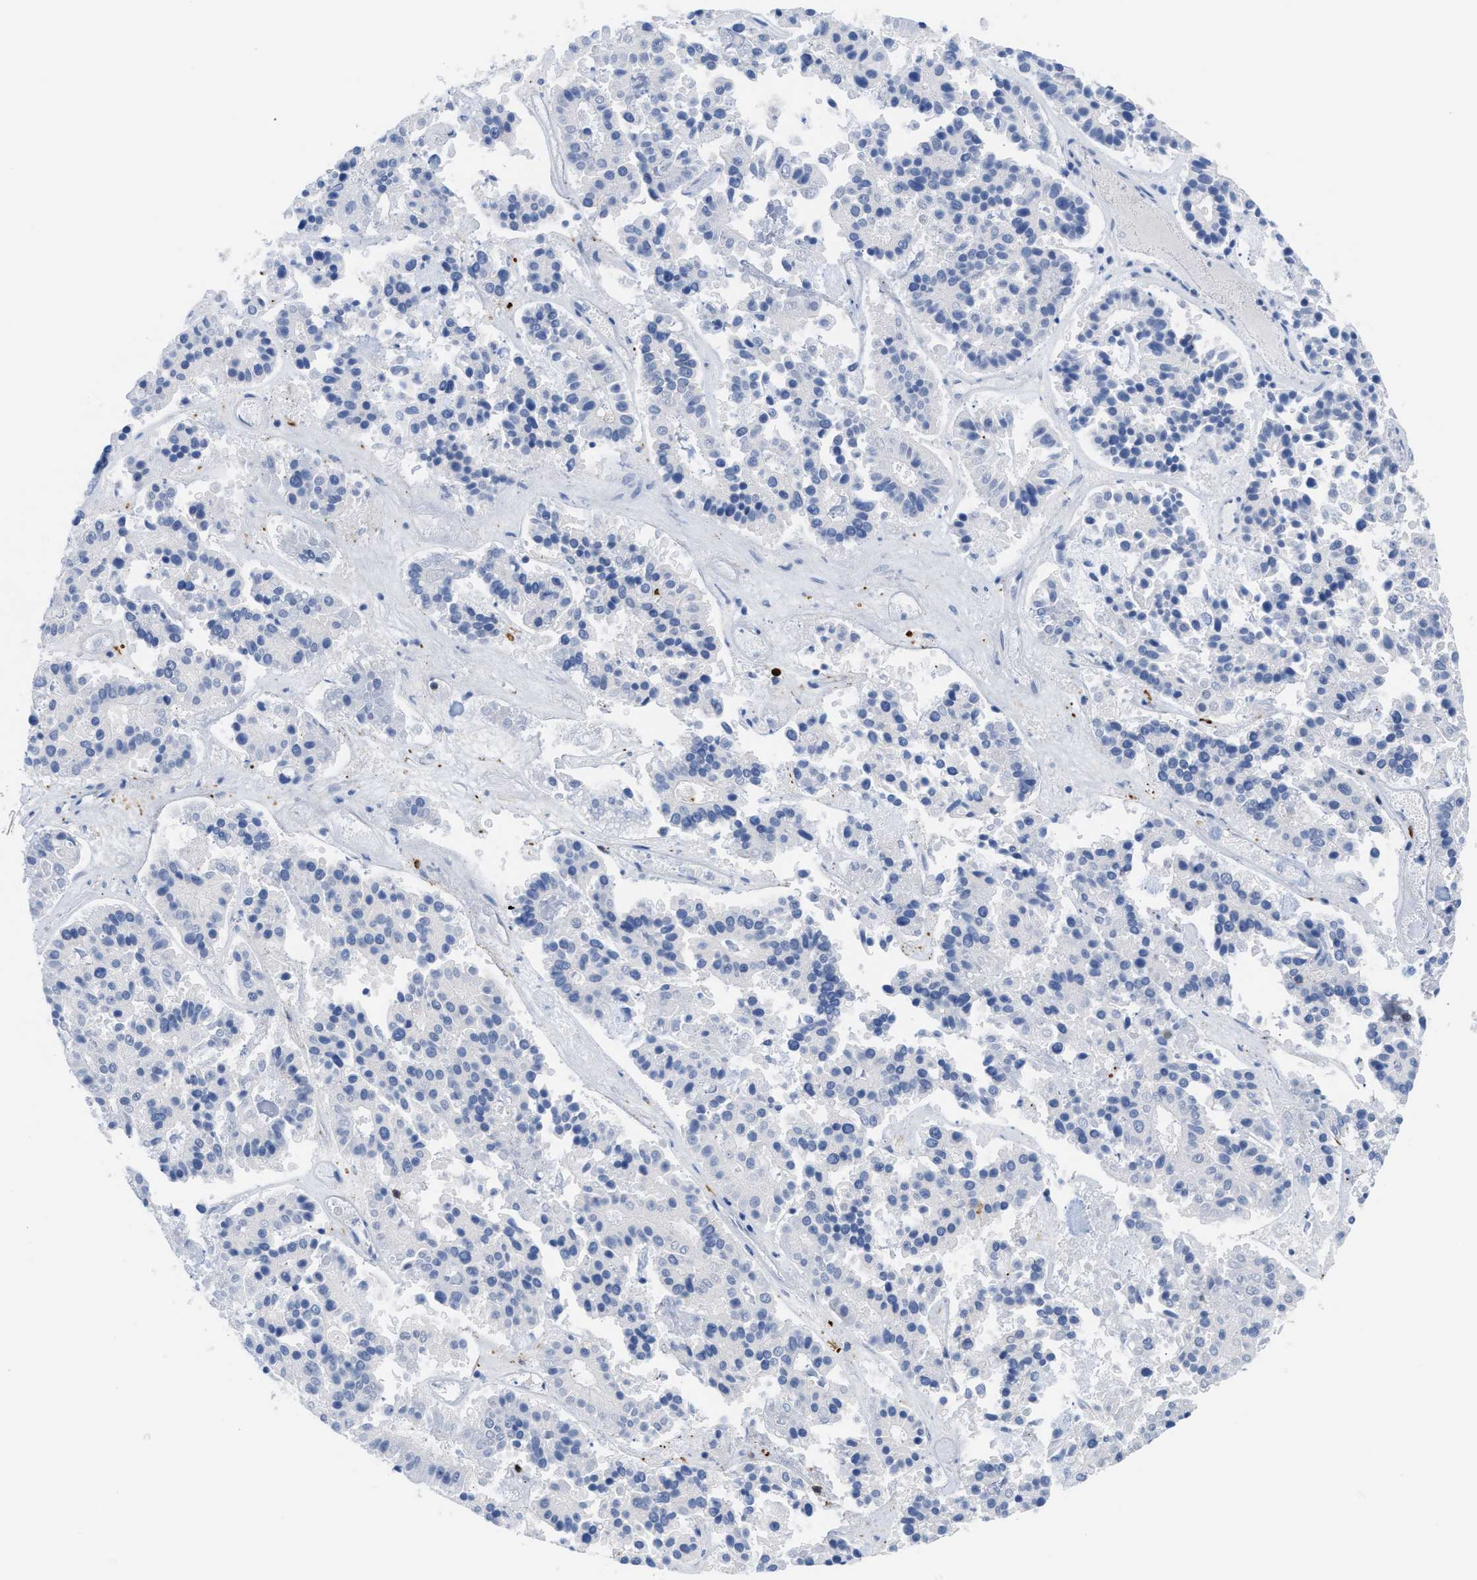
{"staining": {"intensity": "negative", "quantity": "none", "location": "none"}, "tissue": "pancreatic cancer", "cell_type": "Tumor cells", "image_type": "cancer", "snomed": [{"axis": "morphology", "description": "Adenocarcinoma, NOS"}, {"axis": "topography", "description": "Pancreas"}], "caption": "Pancreatic adenocarcinoma was stained to show a protein in brown. There is no significant expression in tumor cells.", "gene": "LCP1", "patient": {"sex": "male", "age": 50}}